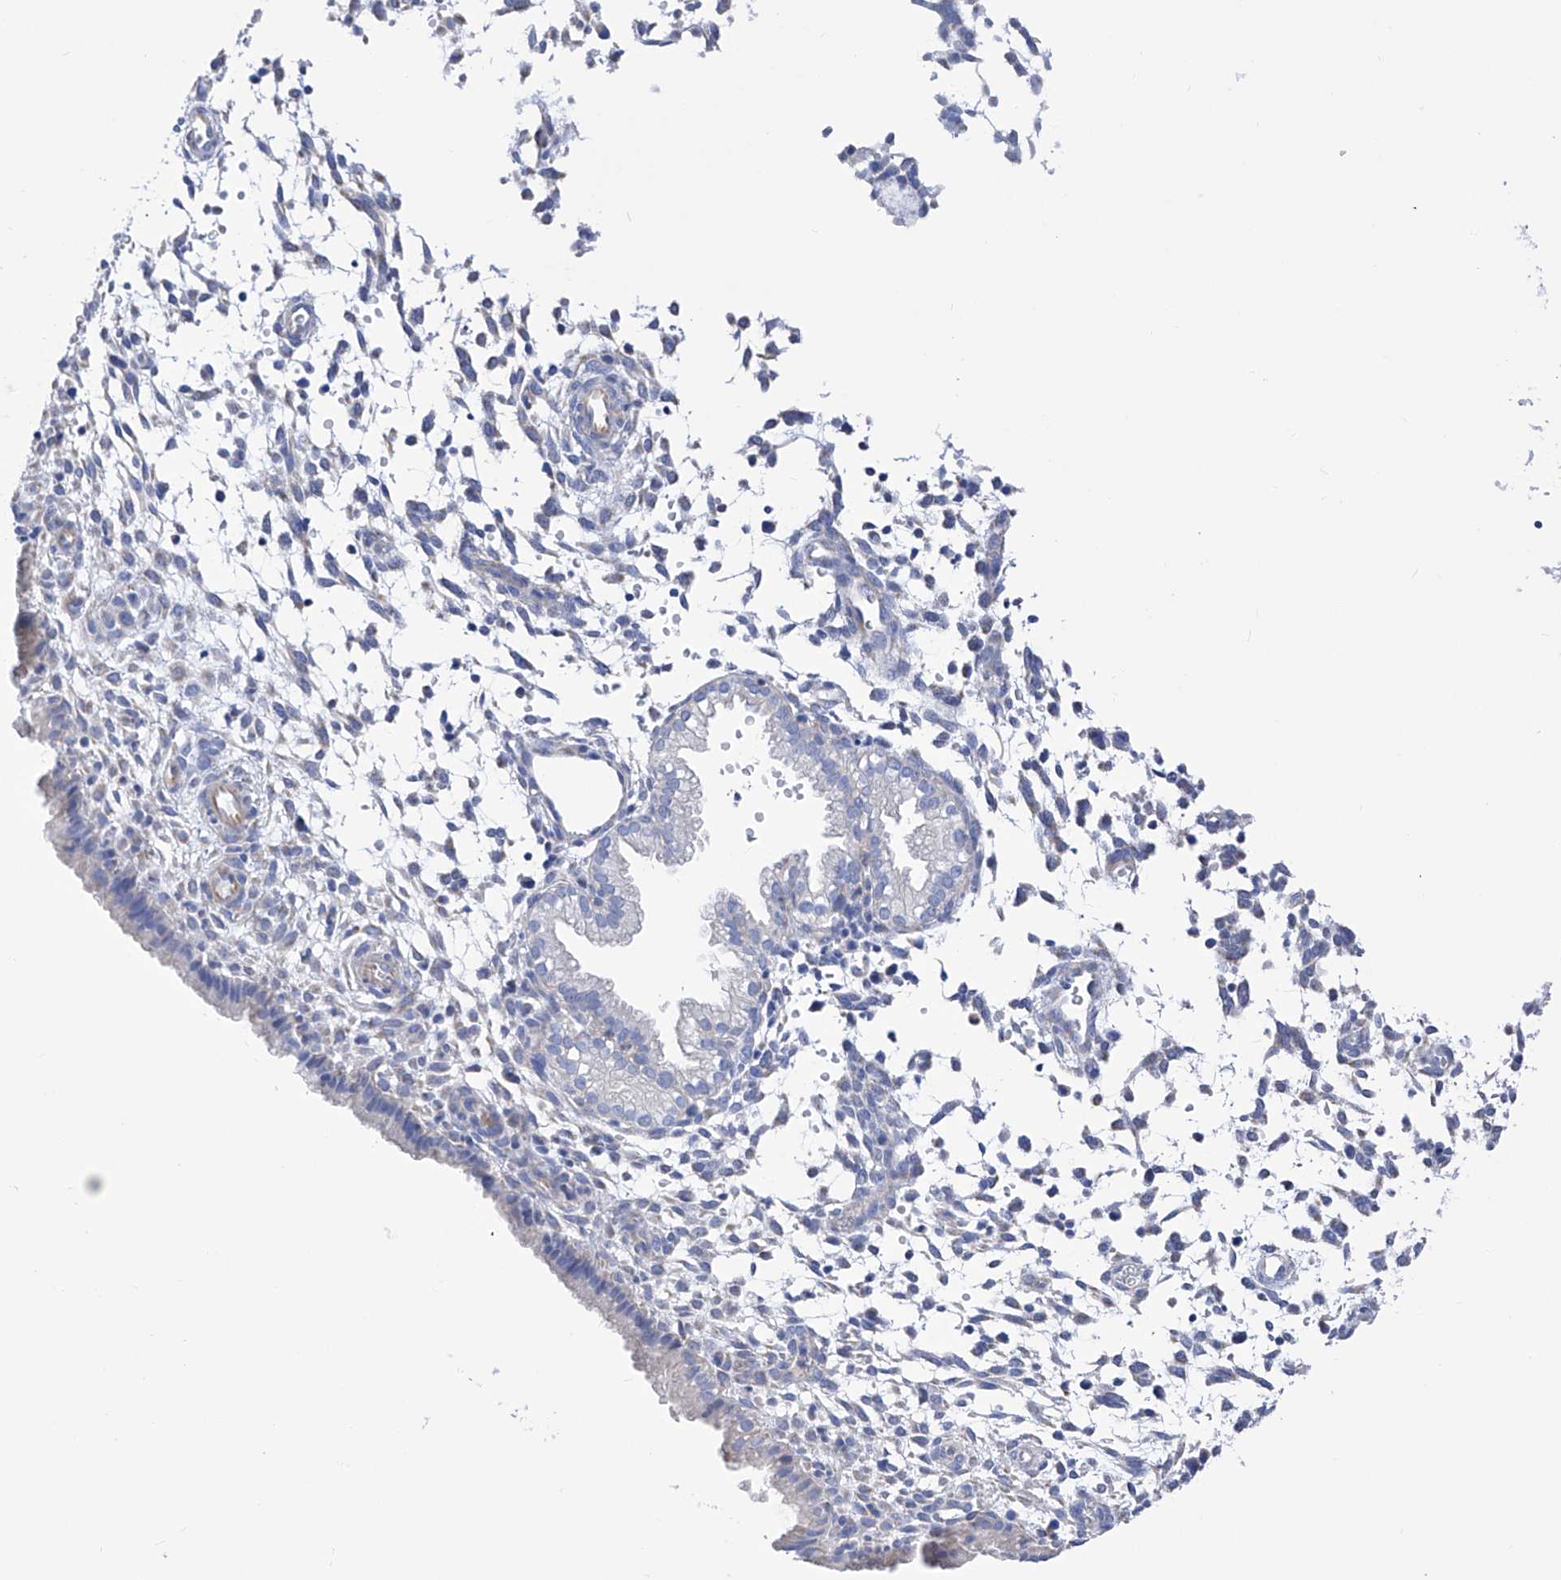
{"staining": {"intensity": "negative", "quantity": "none", "location": "none"}, "tissue": "endometrium", "cell_type": "Cells in endometrial stroma", "image_type": "normal", "snomed": [{"axis": "morphology", "description": "Normal tissue, NOS"}, {"axis": "topography", "description": "Endometrium"}], "caption": "The image demonstrates no staining of cells in endometrial stroma in unremarkable endometrium. The staining is performed using DAB (3,3'-diaminobenzidine) brown chromogen with nuclei counter-stained in using hematoxylin.", "gene": "FLG", "patient": {"sex": "female", "age": 33}}